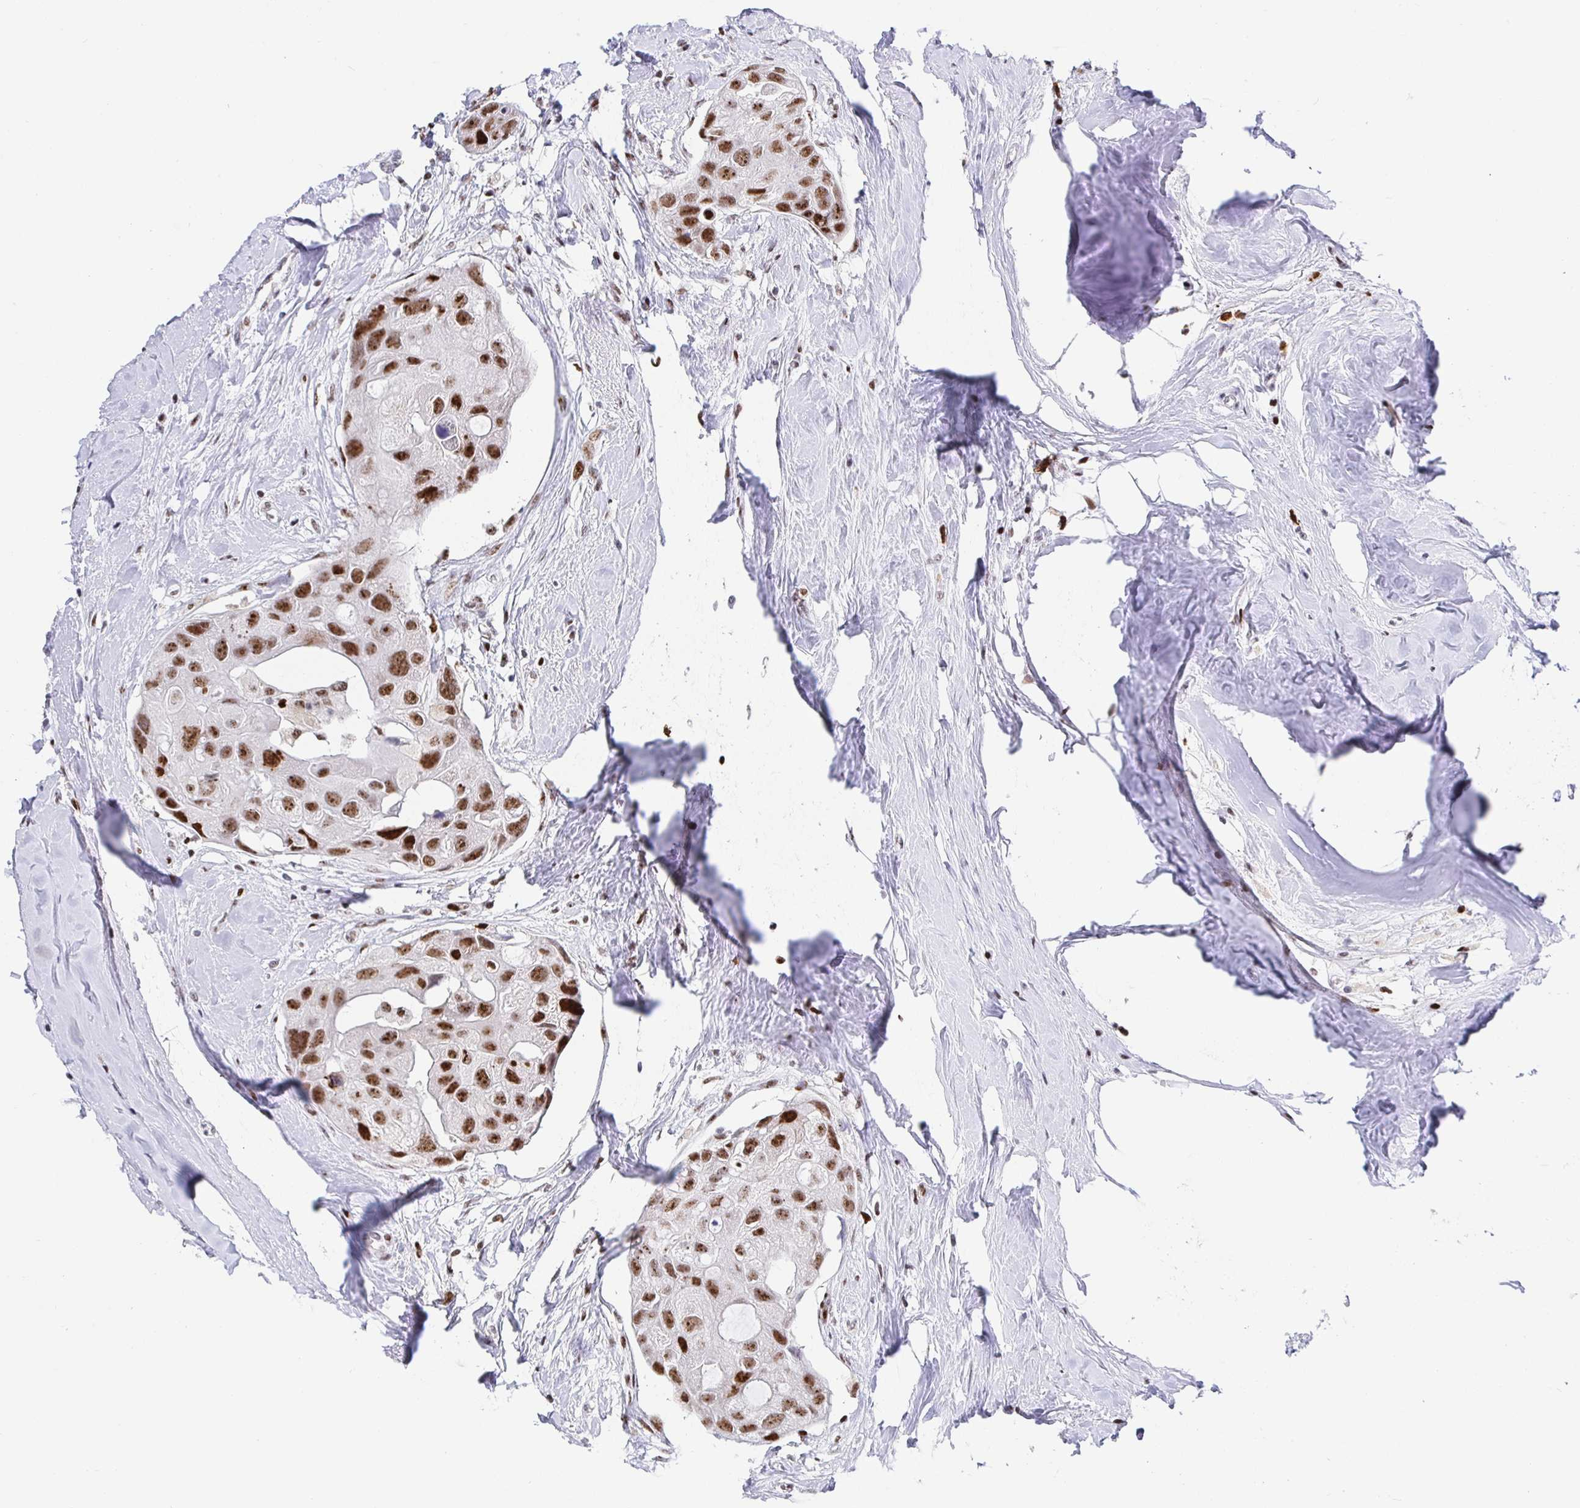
{"staining": {"intensity": "moderate", "quantity": ">75%", "location": "nuclear"}, "tissue": "breast cancer", "cell_type": "Tumor cells", "image_type": "cancer", "snomed": [{"axis": "morphology", "description": "Duct carcinoma"}, {"axis": "topography", "description": "Breast"}], "caption": "Approximately >75% of tumor cells in invasive ductal carcinoma (breast) exhibit moderate nuclear protein positivity as visualized by brown immunohistochemical staining.", "gene": "SETD5", "patient": {"sex": "female", "age": 43}}